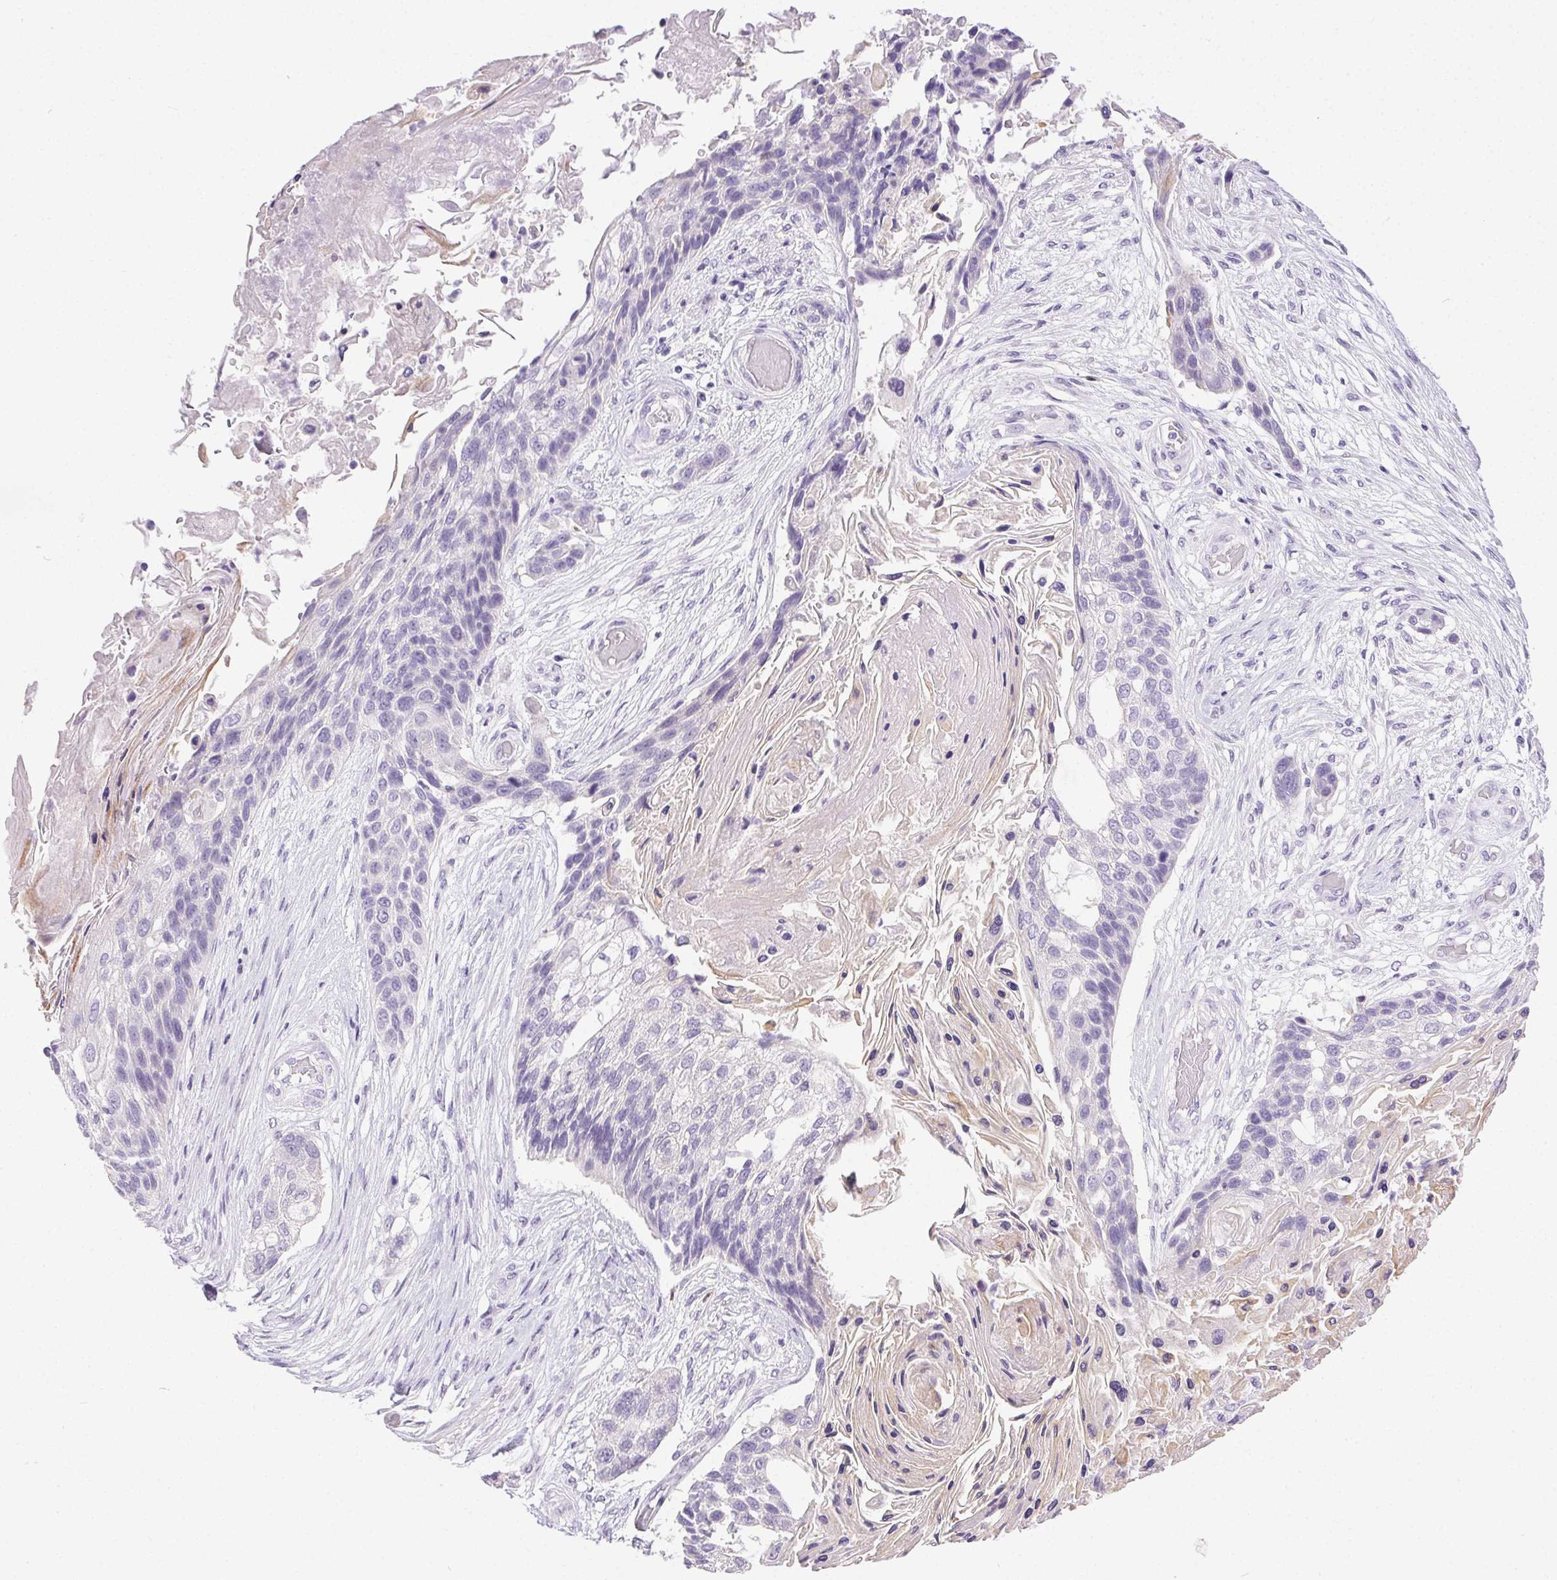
{"staining": {"intensity": "negative", "quantity": "none", "location": "none"}, "tissue": "lung cancer", "cell_type": "Tumor cells", "image_type": "cancer", "snomed": [{"axis": "morphology", "description": "Squamous cell carcinoma, NOS"}, {"axis": "topography", "description": "Lung"}], "caption": "Immunohistochemistry image of neoplastic tissue: lung cancer (squamous cell carcinoma) stained with DAB reveals no significant protein positivity in tumor cells.", "gene": "C20orf85", "patient": {"sex": "male", "age": 69}}